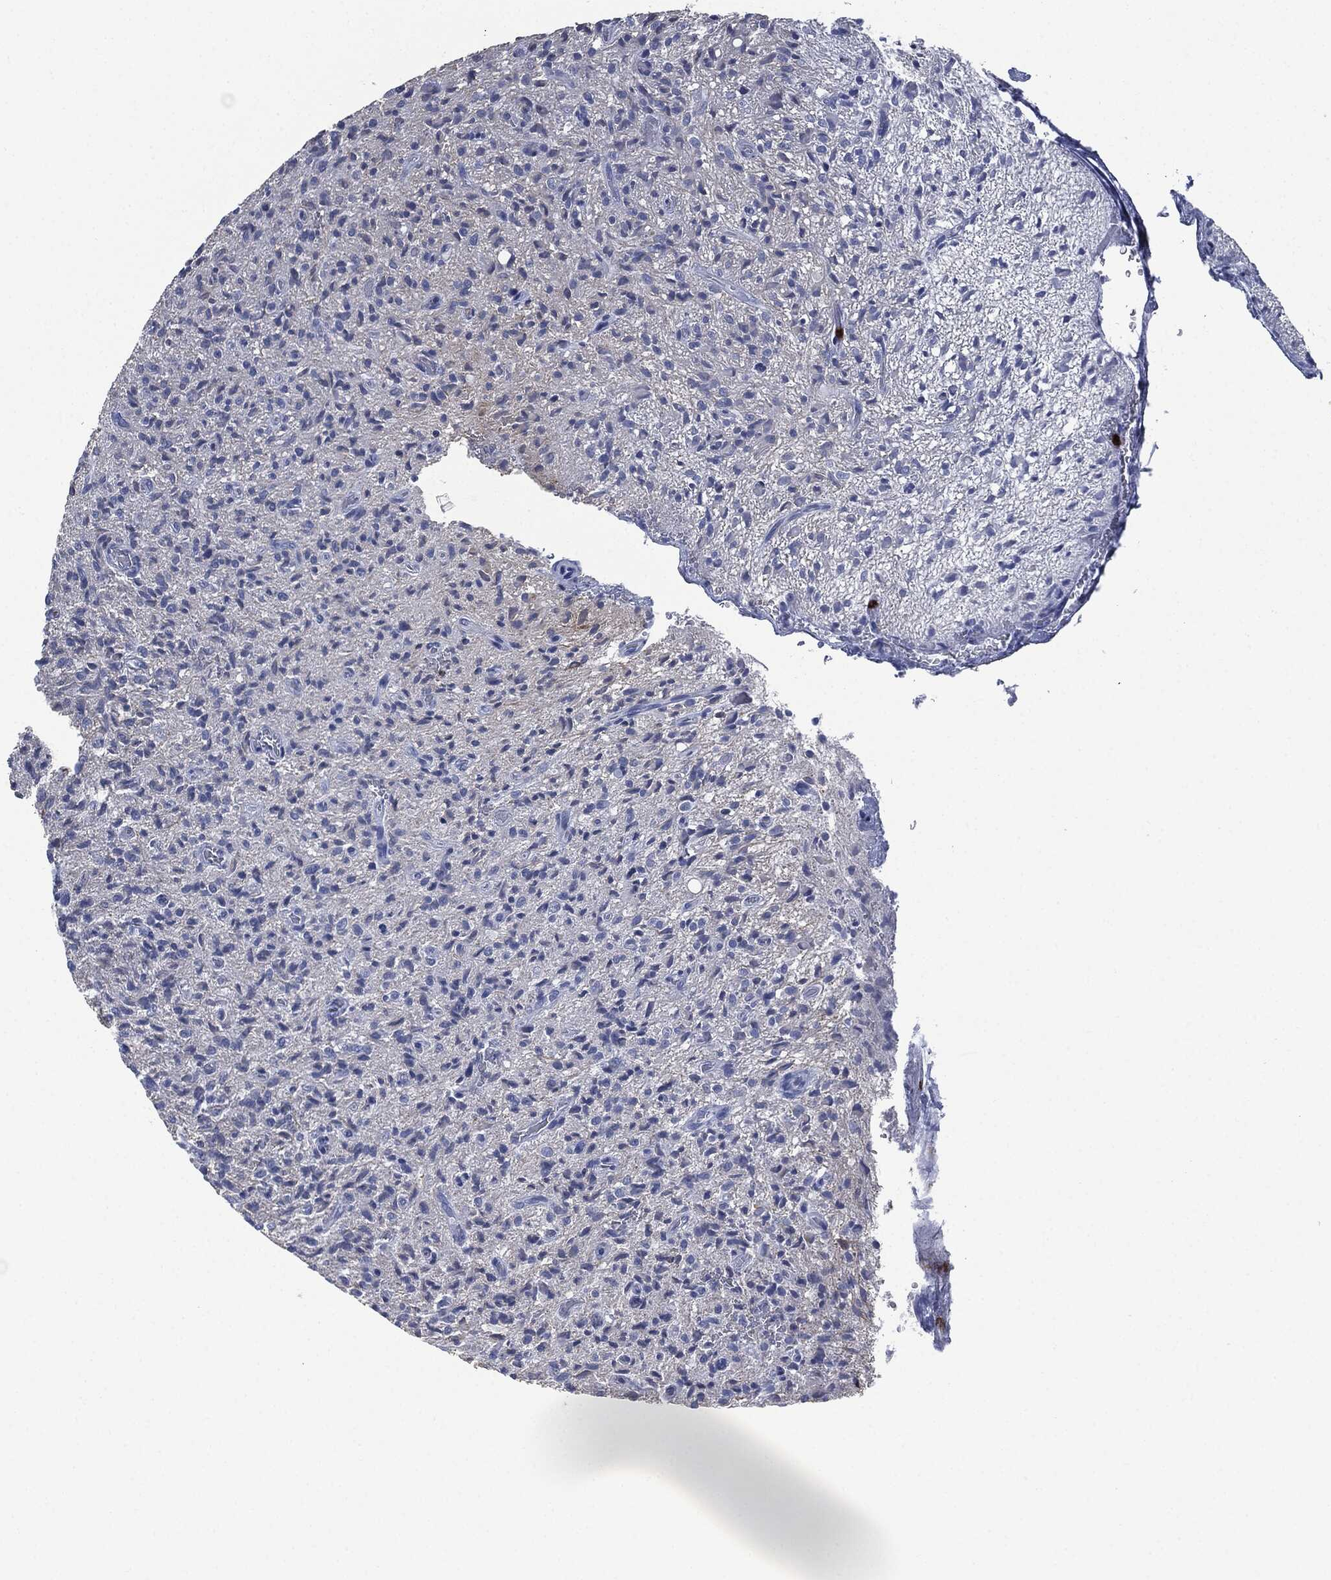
{"staining": {"intensity": "negative", "quantity": "none", "location": "none"}, "tissue": "glioma", "cell_type": "Tumor cells", "image_type": "cancer", "snomed": [{"axis": "morphology", "description": "Glioma, malignant, High grade"}, {"axis": "topography", "description": "Brain"}], "caption": "Immunohistochemical staining of human glioma shows no significant positivity in tumor cells.", "gene": "CEACAM8", "patient": {"sex": "male", "age": 64}}